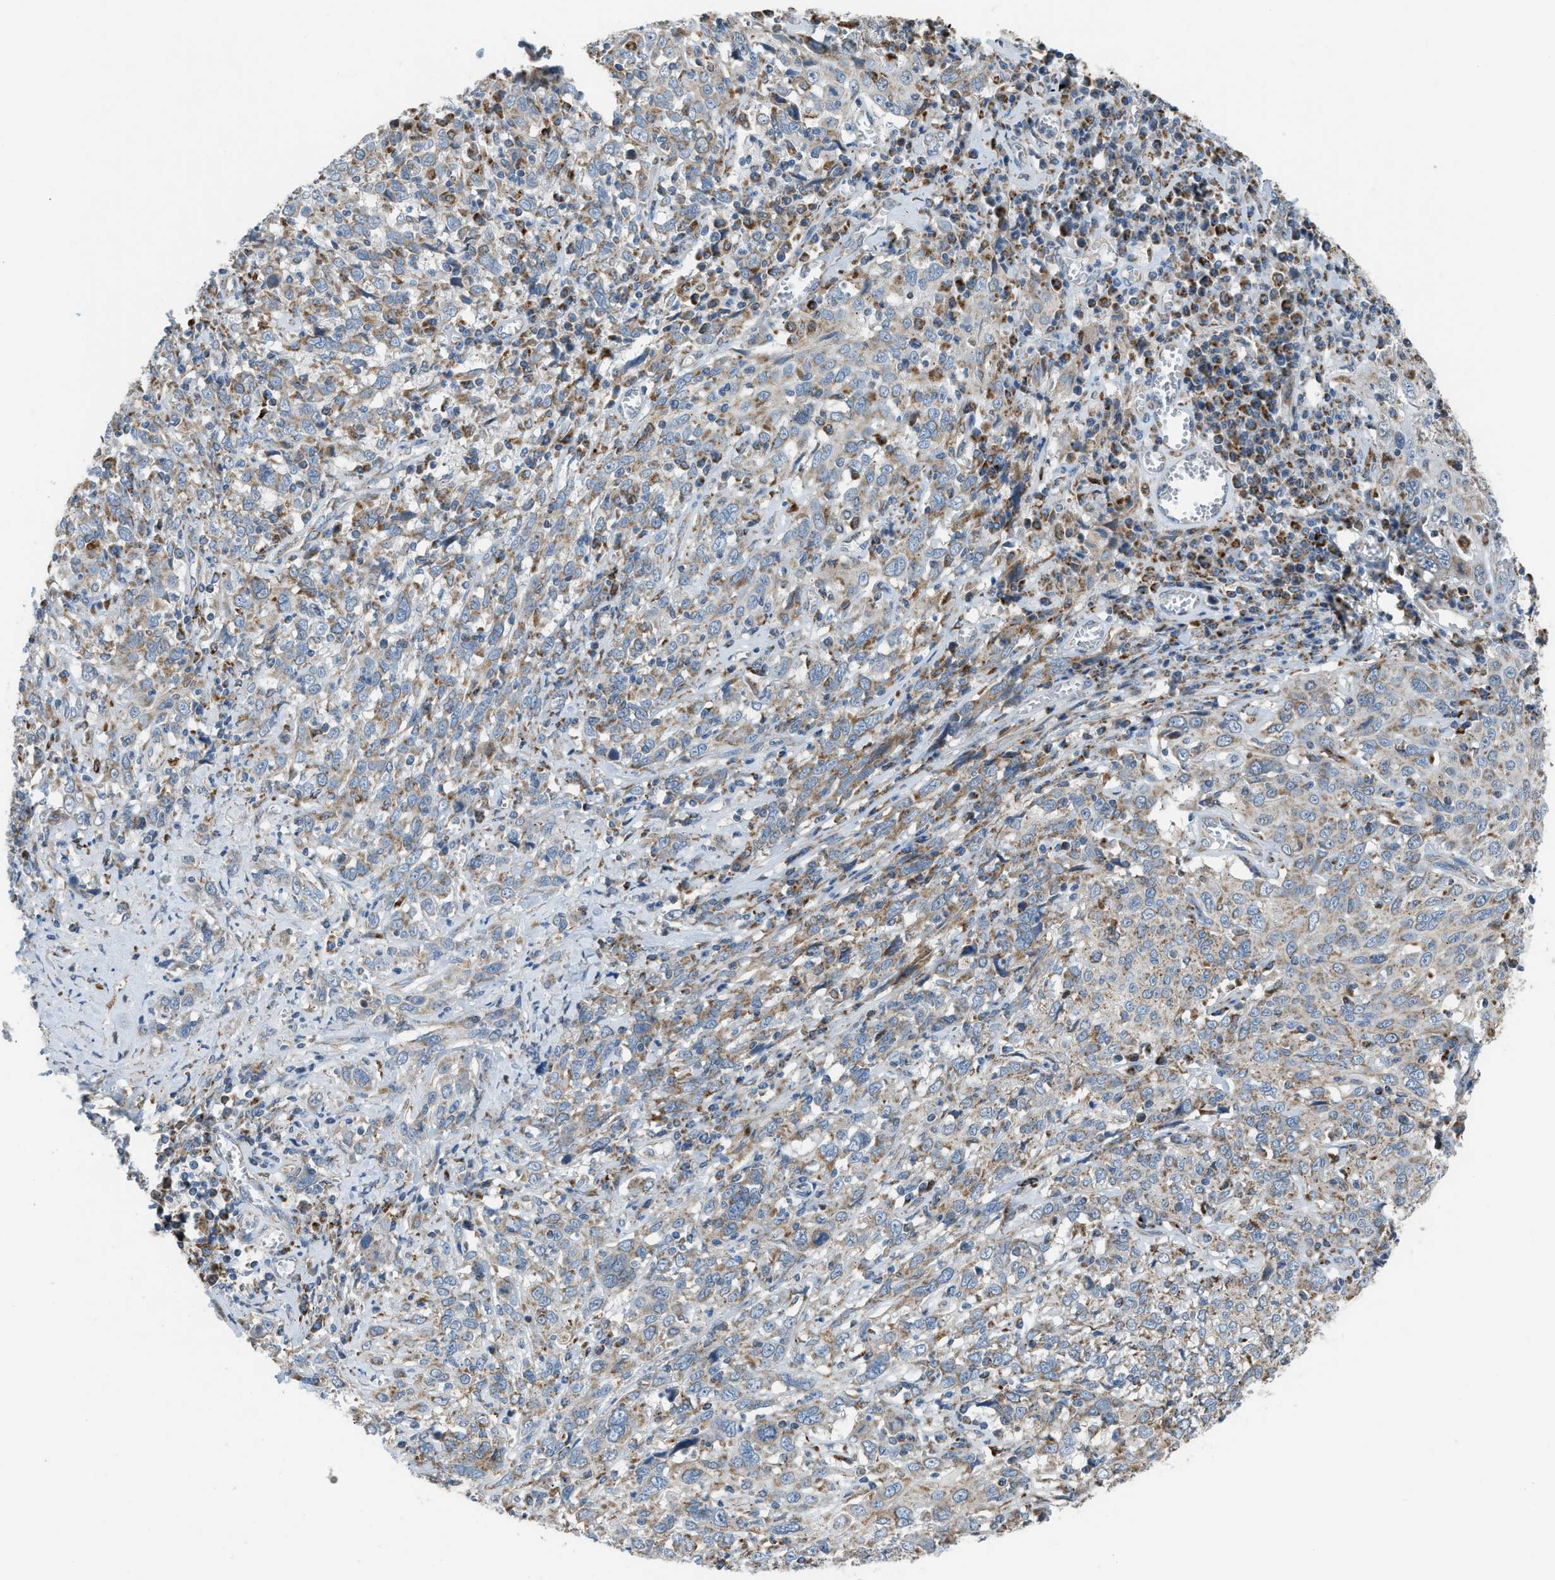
{"staining": {"intensity": "weak", "quantity": ">75%", "location": "cytoplasmic/membranous"}, "tissue": "cervical cancer", "cell_type": "Tumor cells", "image_type": "cancer", "snomed": [{"axis": "morphology", "description": "Squamous cell carcinoma, NOS"}, {"axis": "topography", "description": "Cervix"}], "caption": "Immunohistochemical staining of cervical cancer demonstrates low levels of weak cytoplasmic/membranous protein expression in approximately >75% of tumor cells.", "gene": "SMIM20", "patient": {"sex": "female", "age": 46}}